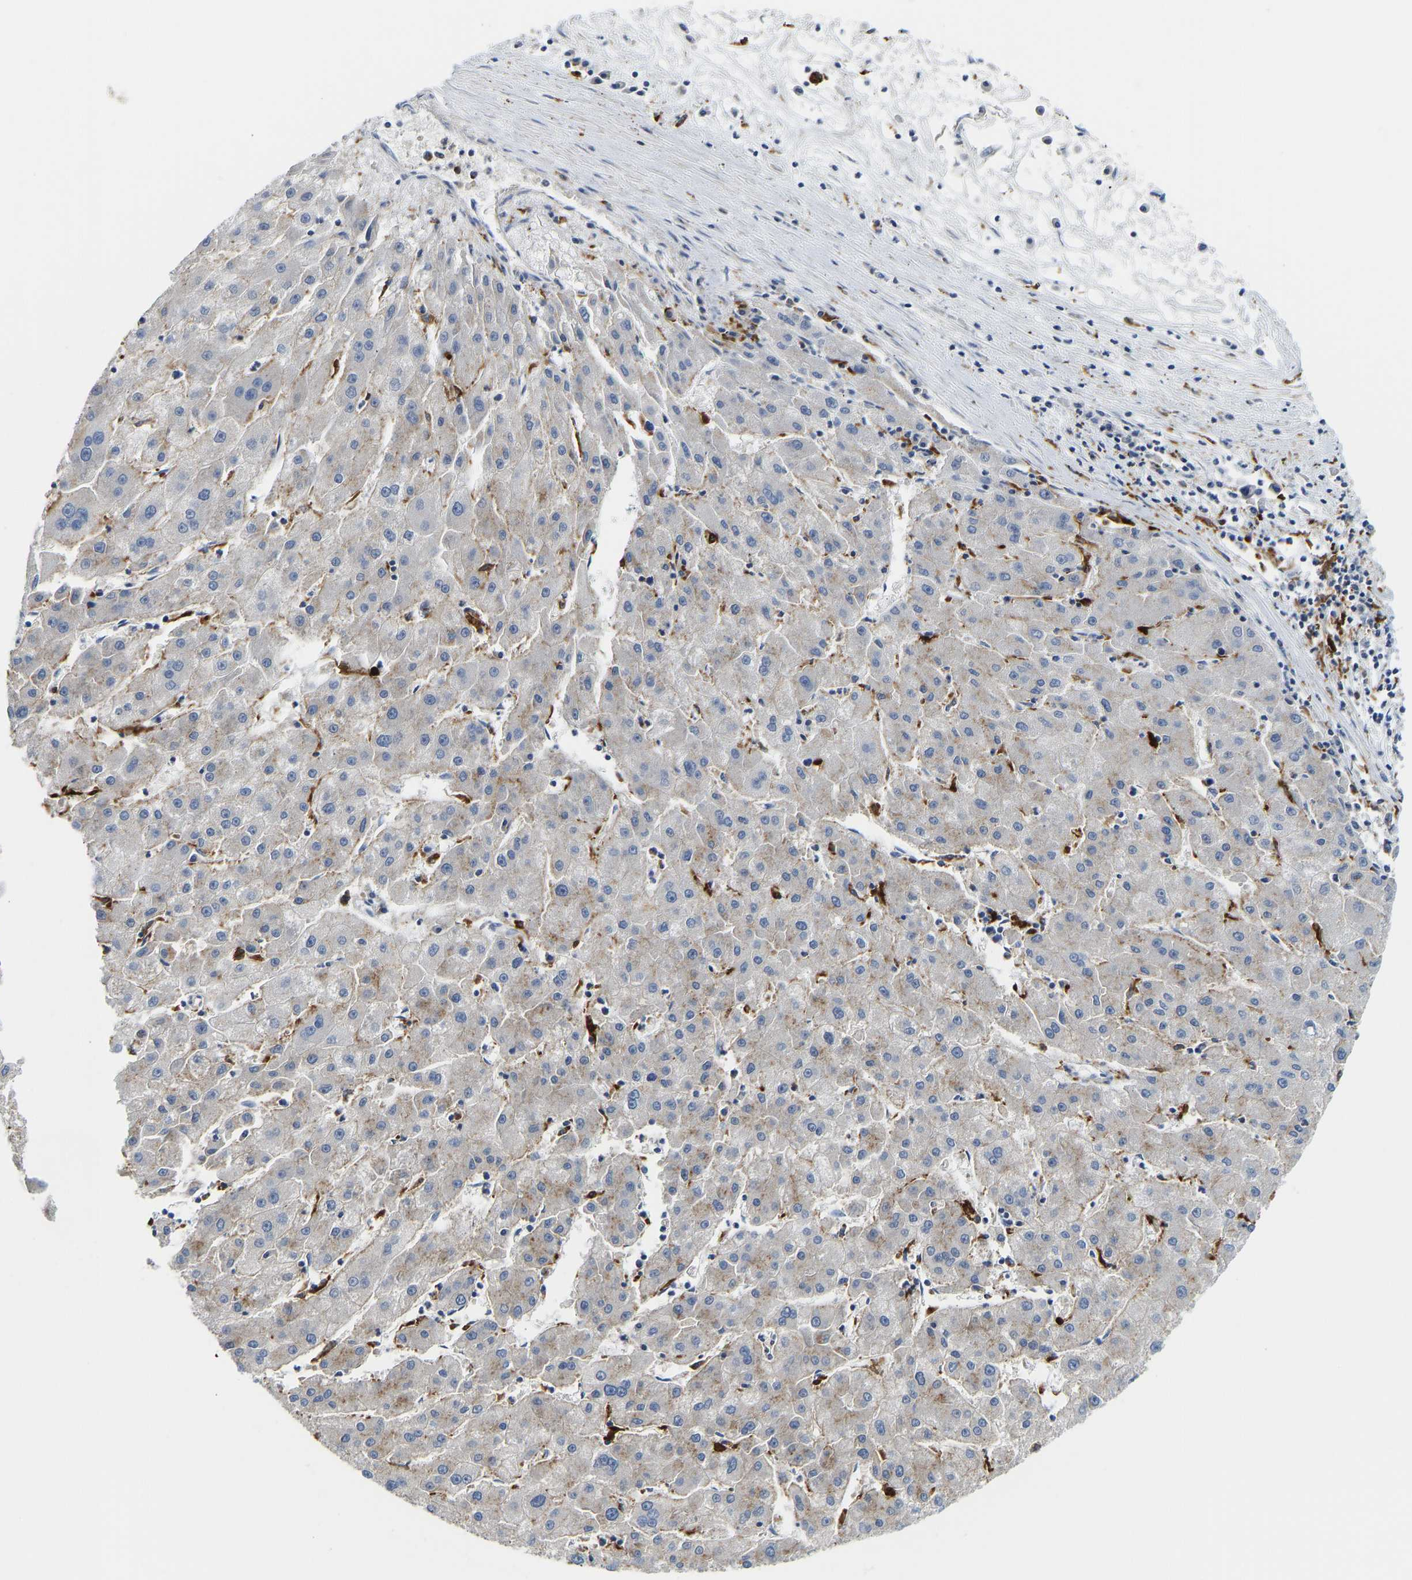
{"staining": {"intensity": "weak", "quantity": "25%-75%", "location": "cytoplasmic/membranous"}, "tissue": "liver cancer", "cell_type": "Tumor cells", "image_type": "cancer", "snomed": [{"axis": "morphology", "description": "Carcinoma, Hepatocellular, NOS"}, {"axis": "topography", "description": "Liver"}], "caption": "About 25%-75% of tumor cells in hepatocellular carcinoma (liver) display weak cytoplasmic/membranous protein expression as visualized by brown immunohistochemical staining.", "gene": "ATP6V1E1", "patient": {"sex": "male", "age": 72}}